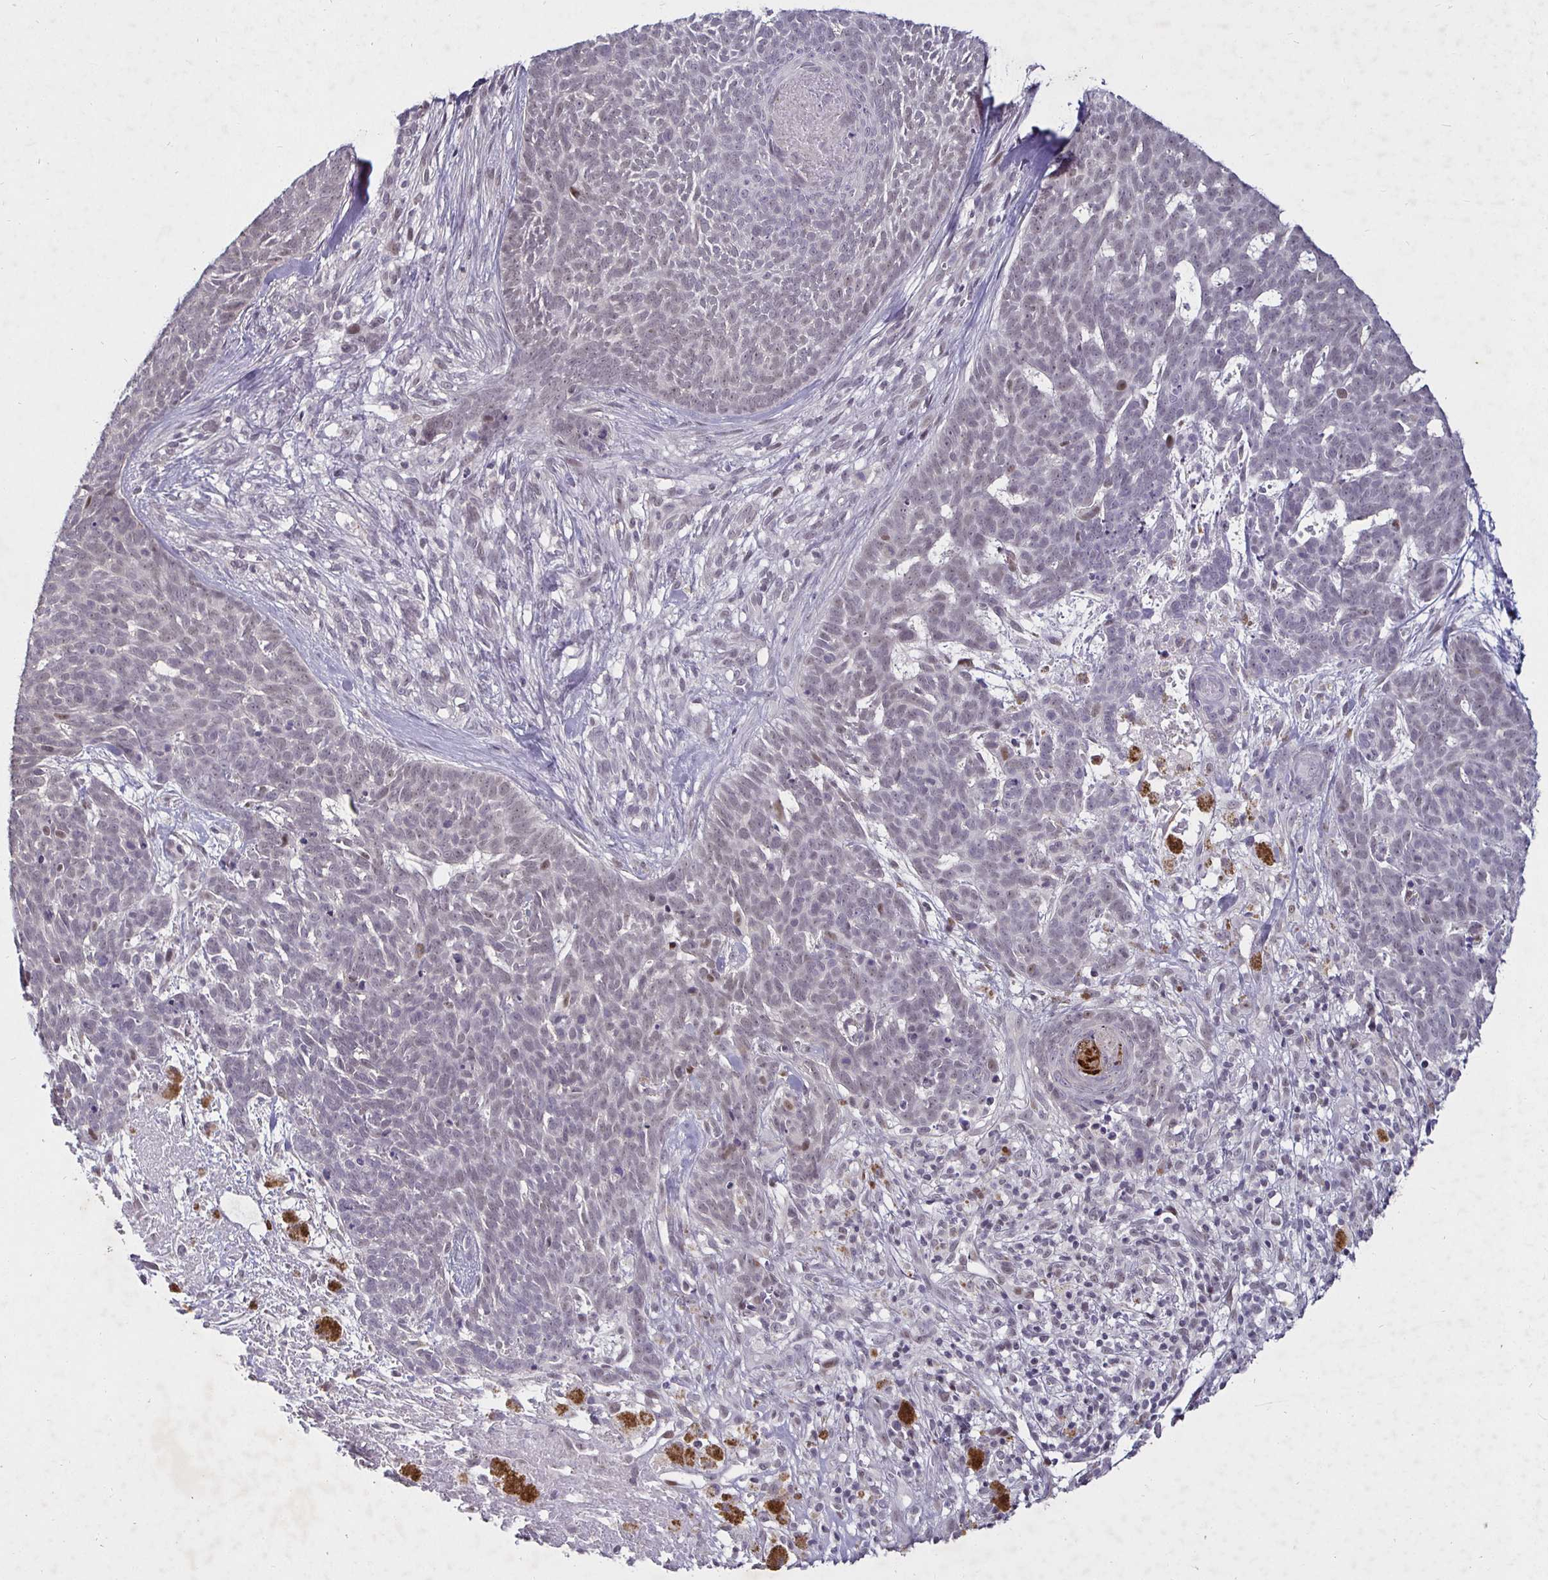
{"staining": {"intensity": "negative", "quantity": "none", "location": "none"}, "tissue": "skin cancer", "cell_type": "Tumor cells", "image_type": "cancer", "snomed": [{"axis": "morphology", "description": "Basal cell carcinoma"}, {"axis": "topography", "description": "Skin"}], "caption": "Skin cancer (basal cell carcinoma) stained for a protein using immunohistochemistry displays no staining tumor cells.", "gene": "MLH1", "patient": {"sex": "female", "age": 78}}